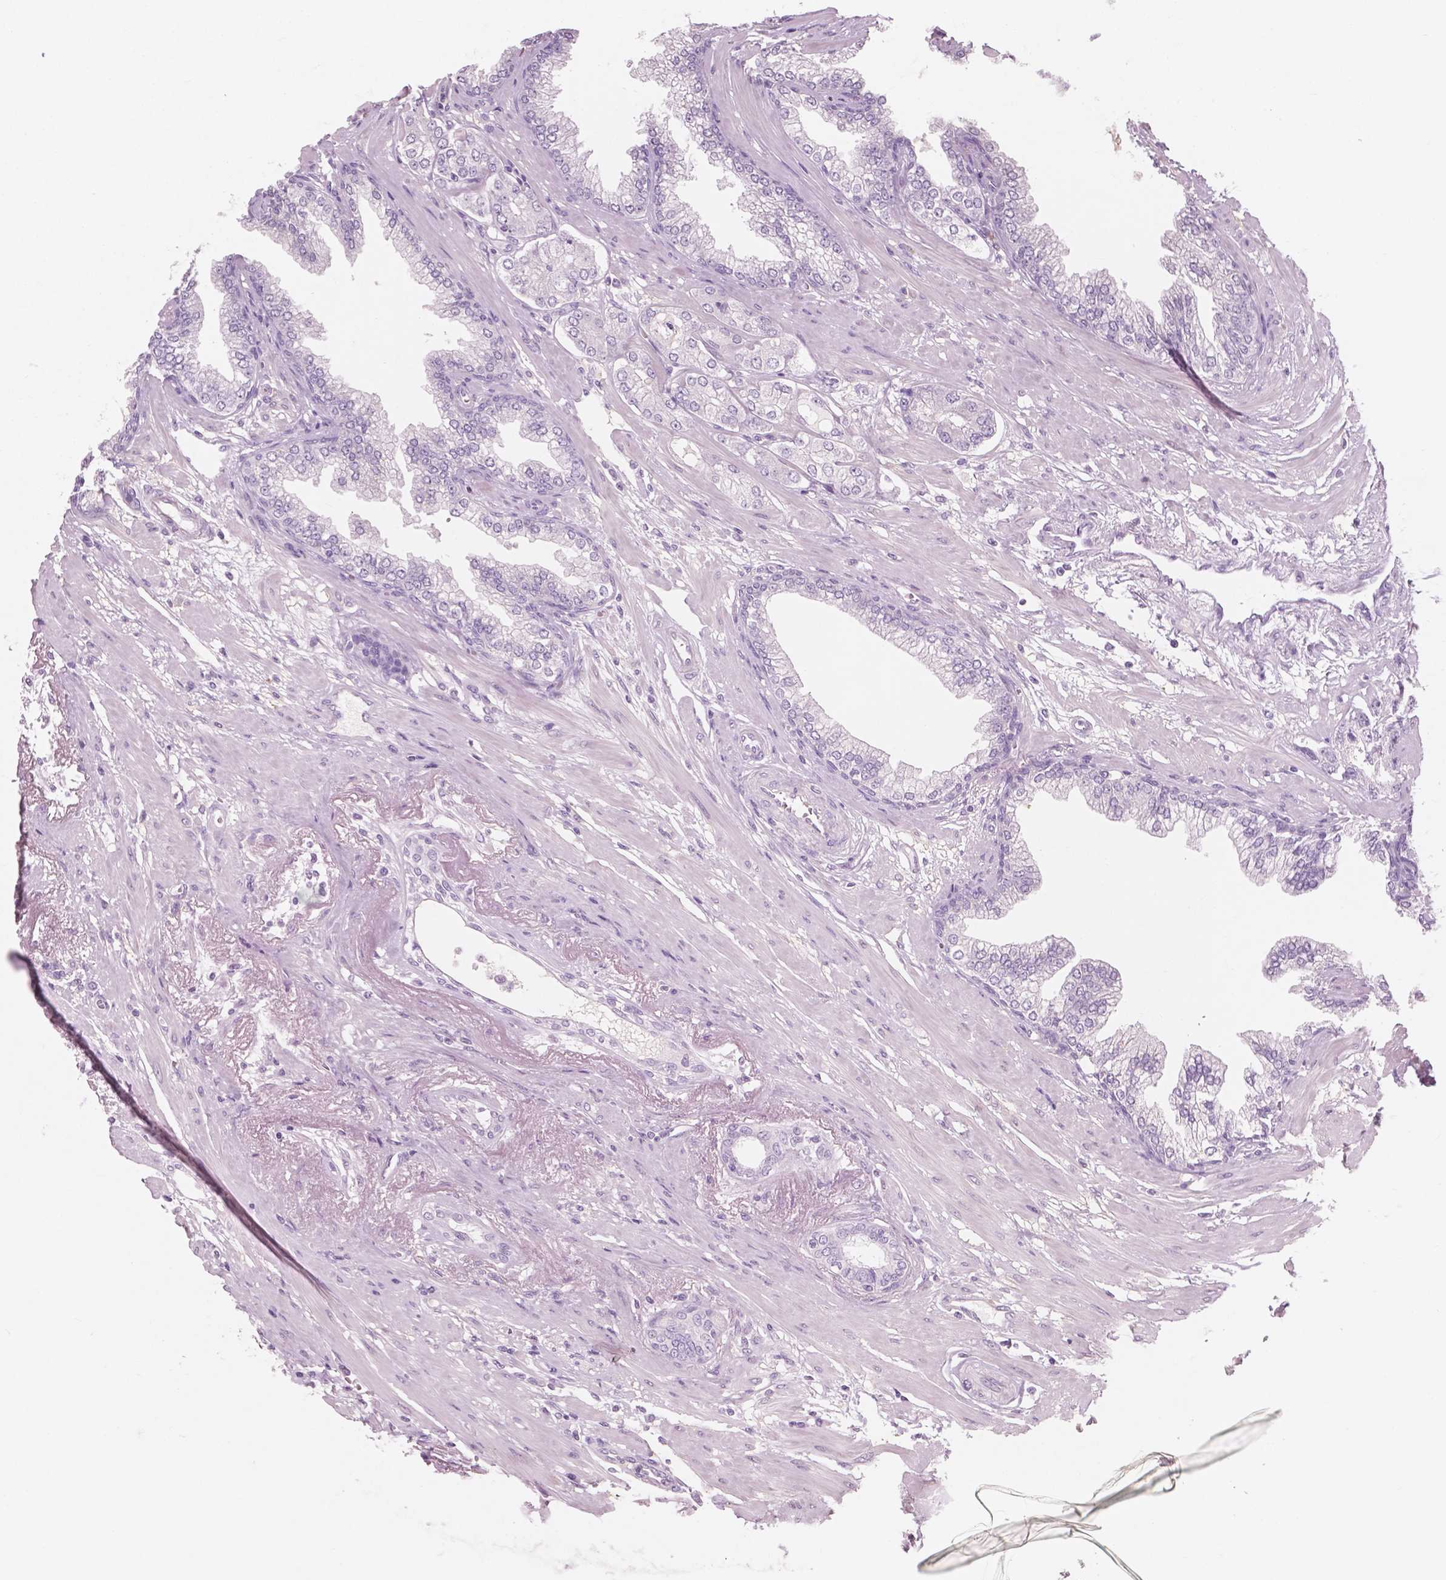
{"staining": {"intensity": "negative", "quantity": "none", "location": "none"}, "tissue": "prostate cancer", "cell_type": "Tumor cells", "image_type": "cancer", "snomed": [{"axis": "morphology", "description": "Adenocarcinoma, Low grade"}, {"axis": "topography", "description": "Prostate"}], "caption": "IHC photomicrograph of neoplastic tissue: prostate cancer stained with DAB exhibits no significant protein expression in tumor cells.", "gene": "AWAT1", "patient": {"sex": "male", "age": 60}}